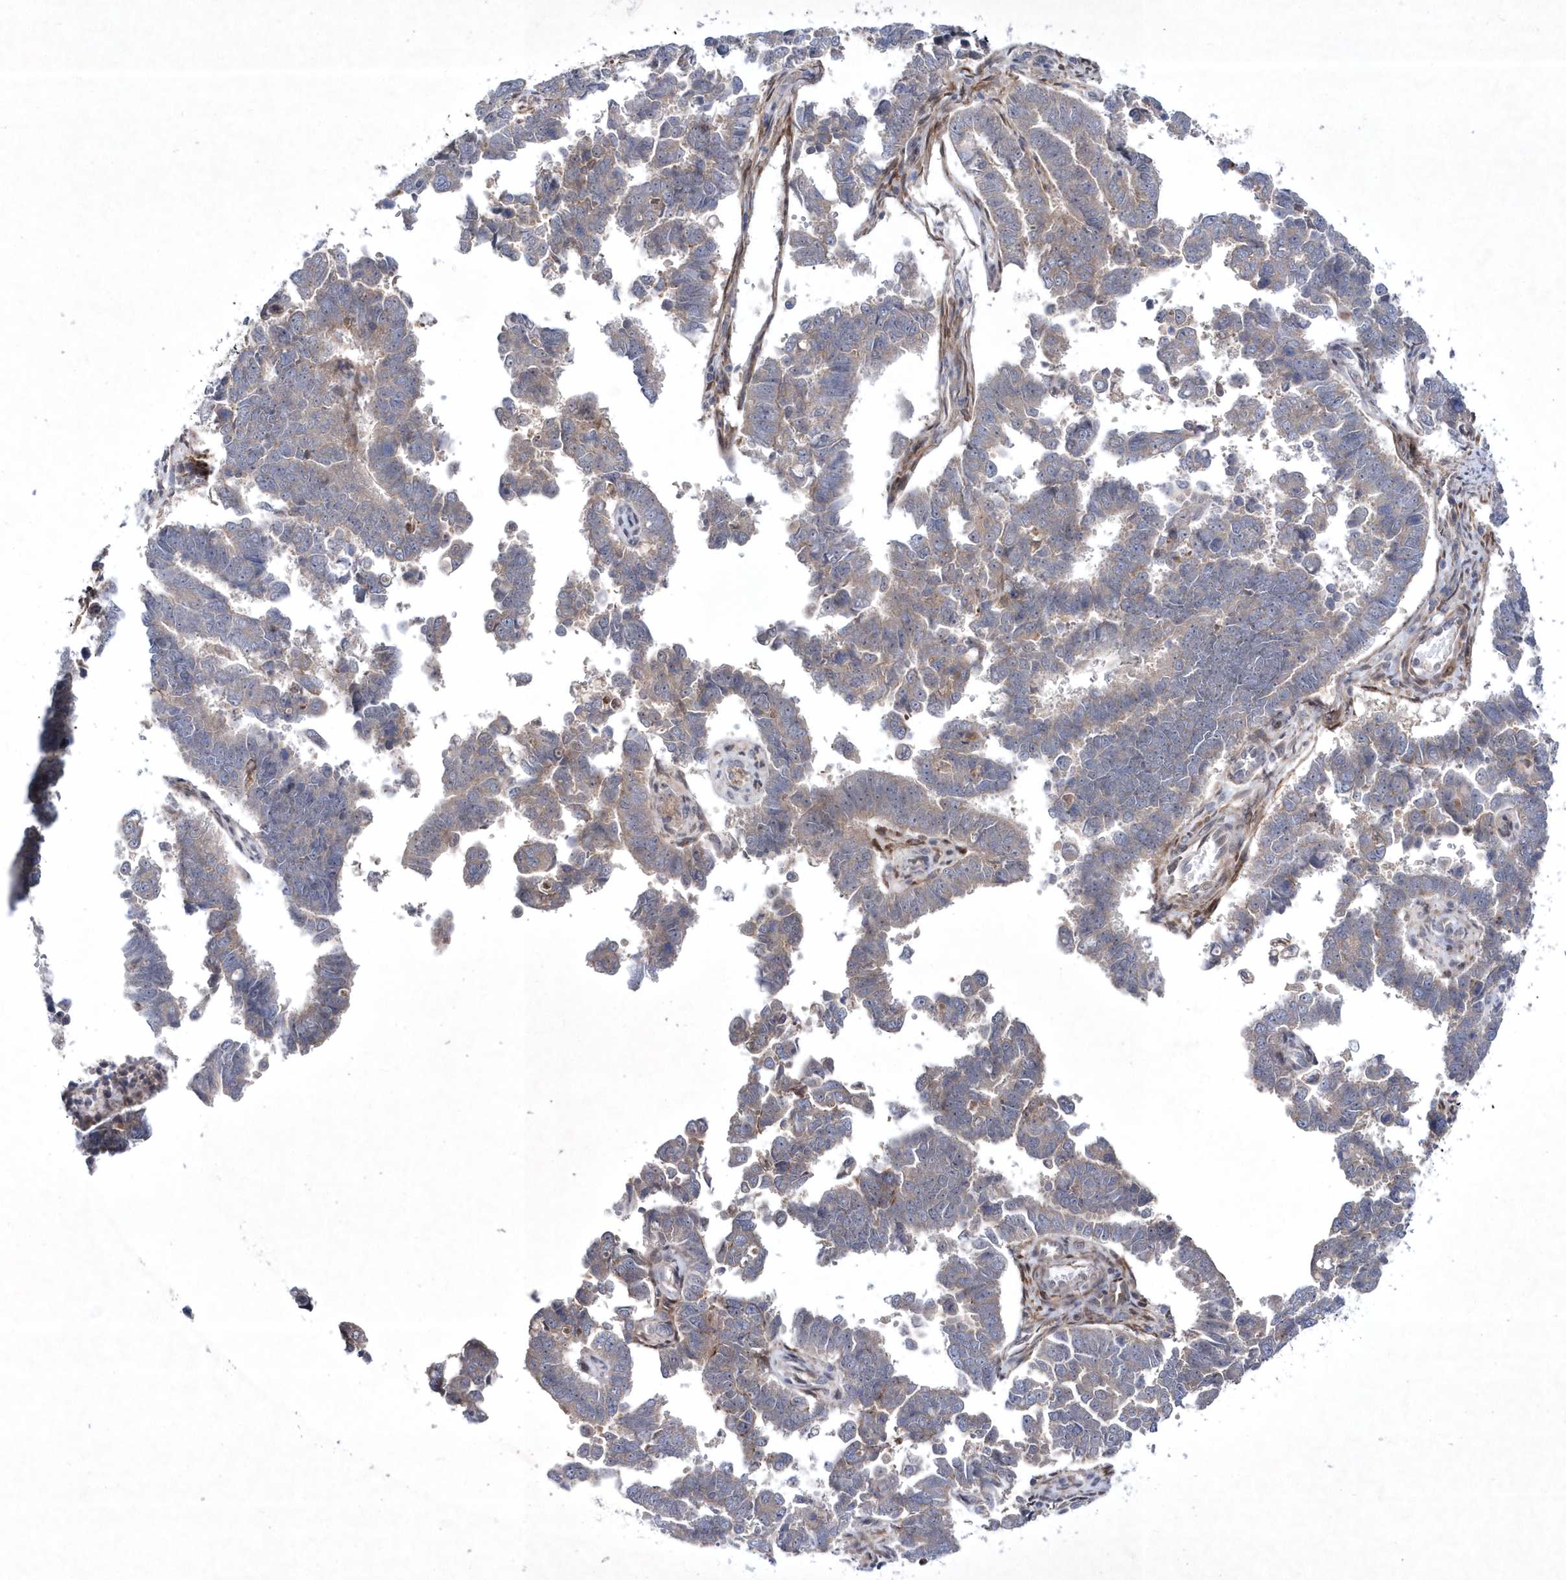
{"staining": {"intensity": "weak", "quantity": "<25%", "location": "cytoplasmic/membranous"}, "tissue": "endometrial cancer", "cell_type": "Tumor cells", "image_type": "cancer", "snomed": [{"axis": "morphology", "description": "Adenocarcinoma, NOS"}, {"axis": "topography", "description": "Endometrium"}], "caption": "The photomicrograph reveals no staining of tumor cells in endometrial cancer (adenocarcinoma).", "gene": "DSPP", "patient": {"sex": "female", "age": 75}}